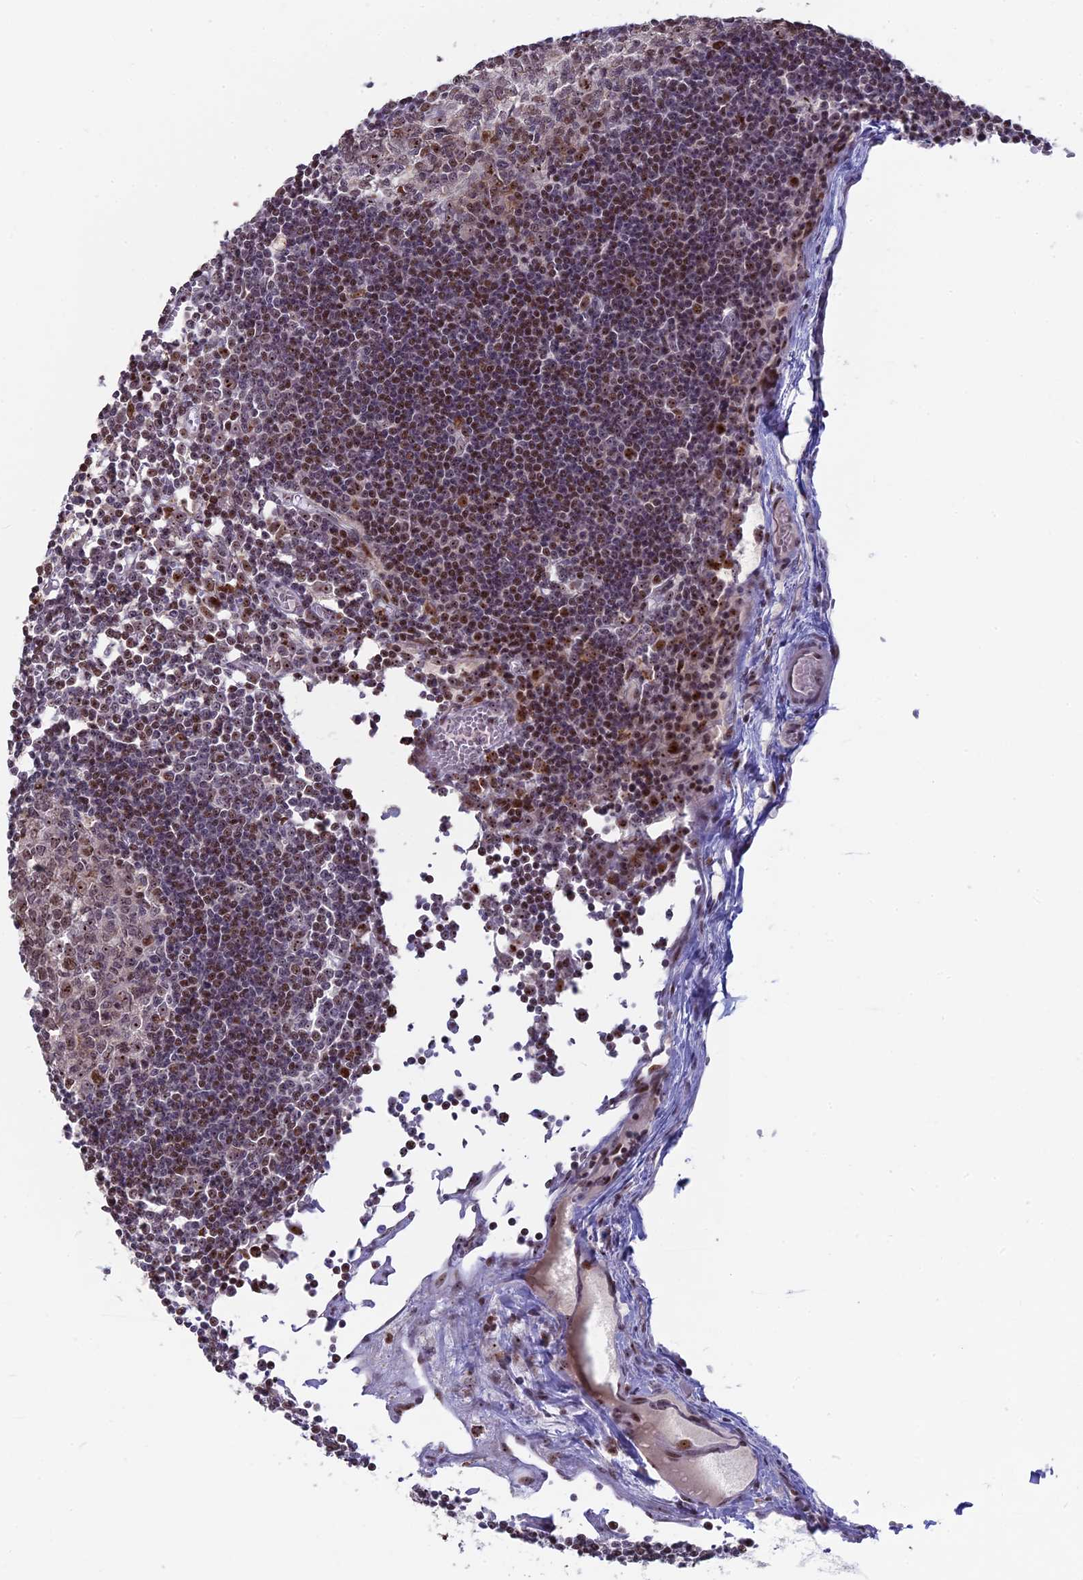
{"staining": {"intensity": "moderate", "quantity": "25%-75%", "location": "nuclear"}, "tissue": "lymph node", "cell_type": "Germinal center cells", "image_type": "normal", "snomed": [{"axis": "morphology", "description": "Normal tissue, NOS"}, {"axis": "topography", "description": "Lymph node"}], "caption": "Immunohistochemistry (IHC) micrograph of benign lymph node: lymph node stained using immunohistochemistry shows medium levels of moderate protein expression localized specifically in the nuclear of germinal center cells, appearing as a nuclear brown color.", "gene": "FAM131A", "patient": {"sex": "female", "age": 11}}